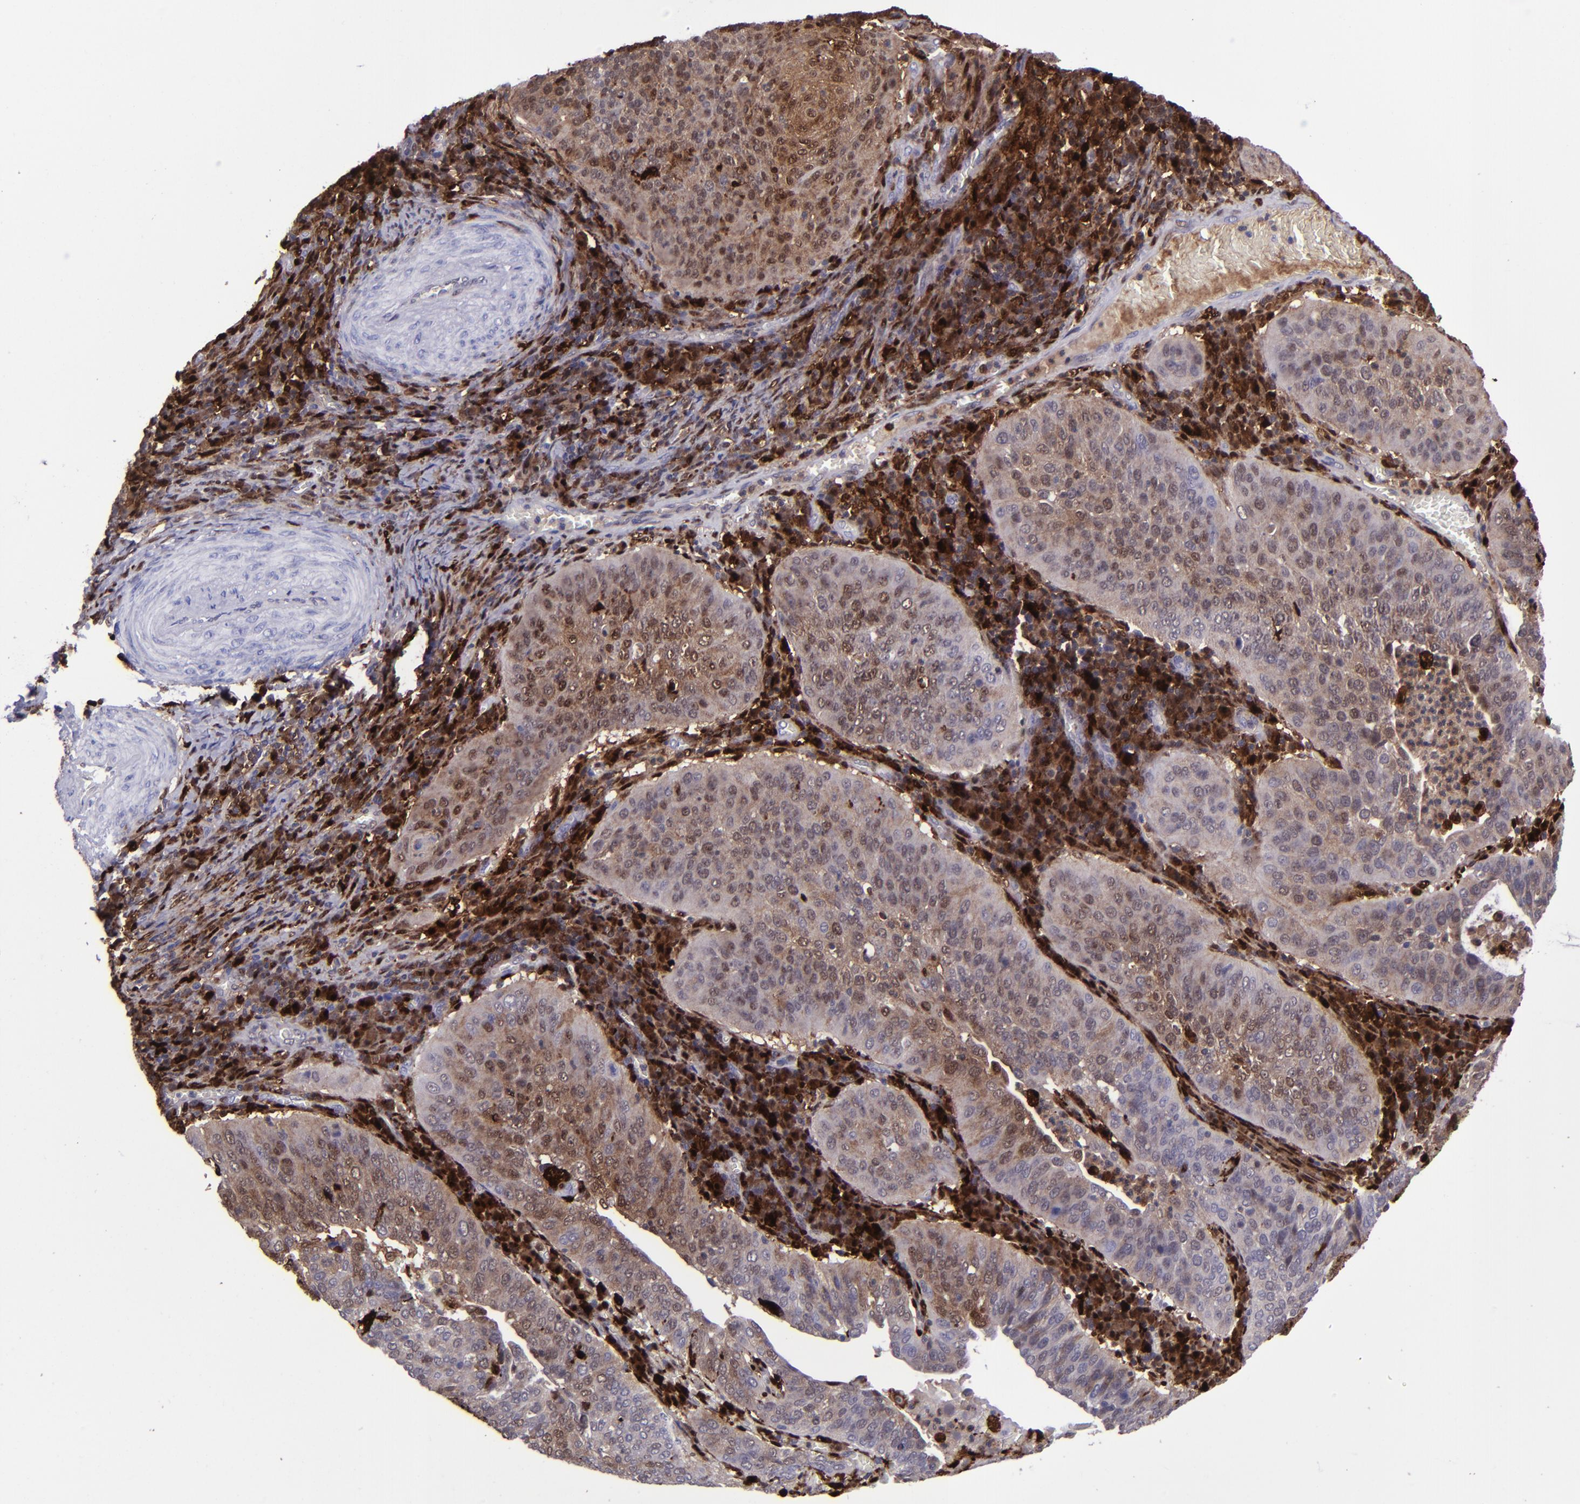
{"staining": {"intensity": "moderate", "quantity": ">75%", "location": "cytoplasmic/membranous,nuclear"}, "tissue": "cervical cancer", "cell_type": "Tumor cells", "image_type": "cancer", "snomed": [{"axis": "morphology", "description": "Squamous cell carcinoma, NOS"}, {"axis": "topography", "description": "Cervix"}], "caption": "The photomicrograph displays immunohistochemical staining of squamous cell carcinoma (cervical). There is moderate cytoplasmic/membranous and nuclear expression is appreciated in approximately >75% of tumor cells.", "gene": "TYMP", "patient": {"sex": "female", "age": 39}}